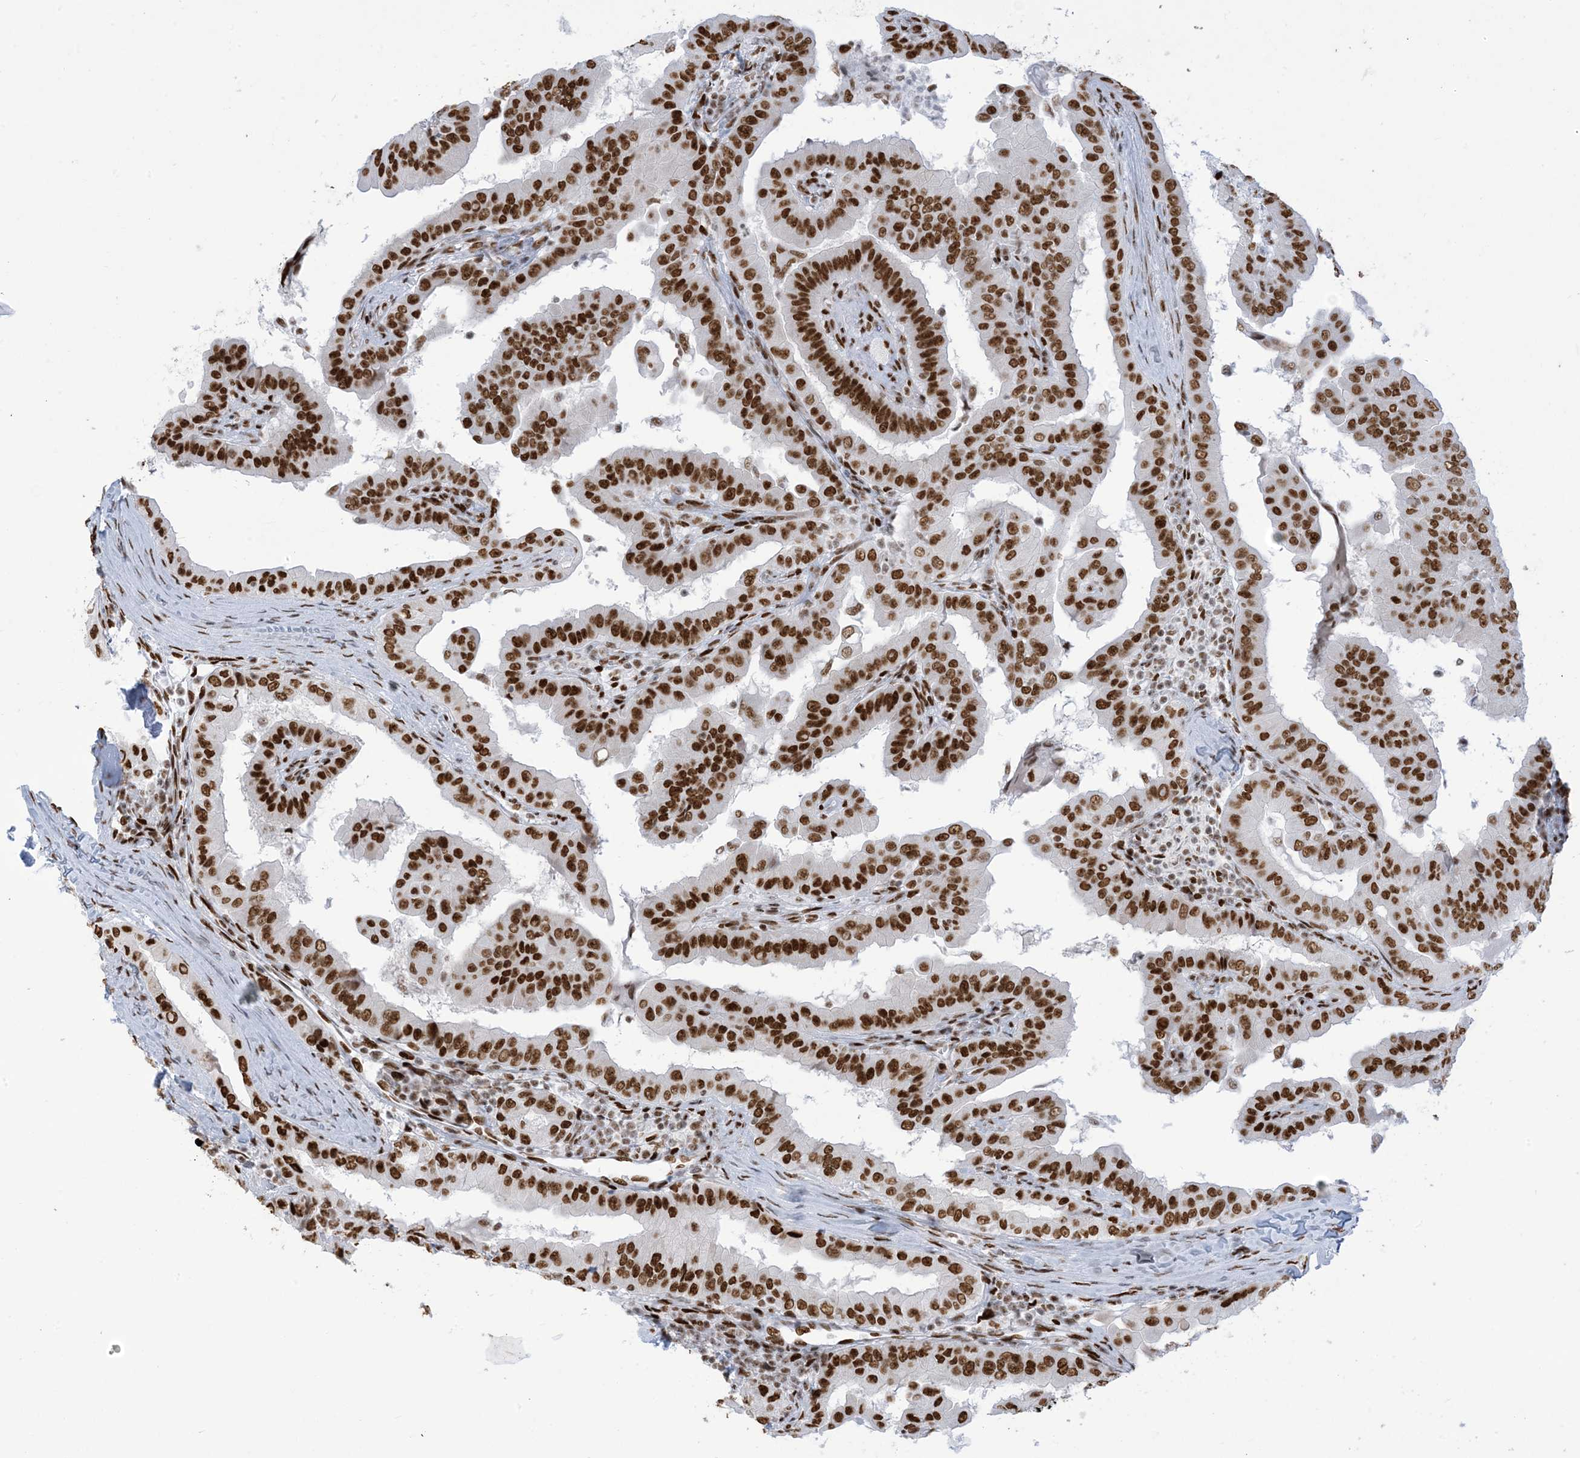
{"staining": {"intensity": "strong", "quantity": ">75%", "location": "nuclear"}, "tissue": "thyroid cancer", "cell_type": "Tumor cells", "image_type": "cancer", "snomed": [{"axis": "morphology", "description": "Papillary adenocarcinoma, NOS"}, {"axis": "topography", "description": "Thyroid gland"}], "caption": "This photomicrograph exhibits immunohistochemistry staining of human thyroid cancer (papillary adenocarcinoma), with high strong nuclear staining in approximately >75% of tumor cells.", "gene": "STAG1", "patient": {"sex": "male", "age": 33}}